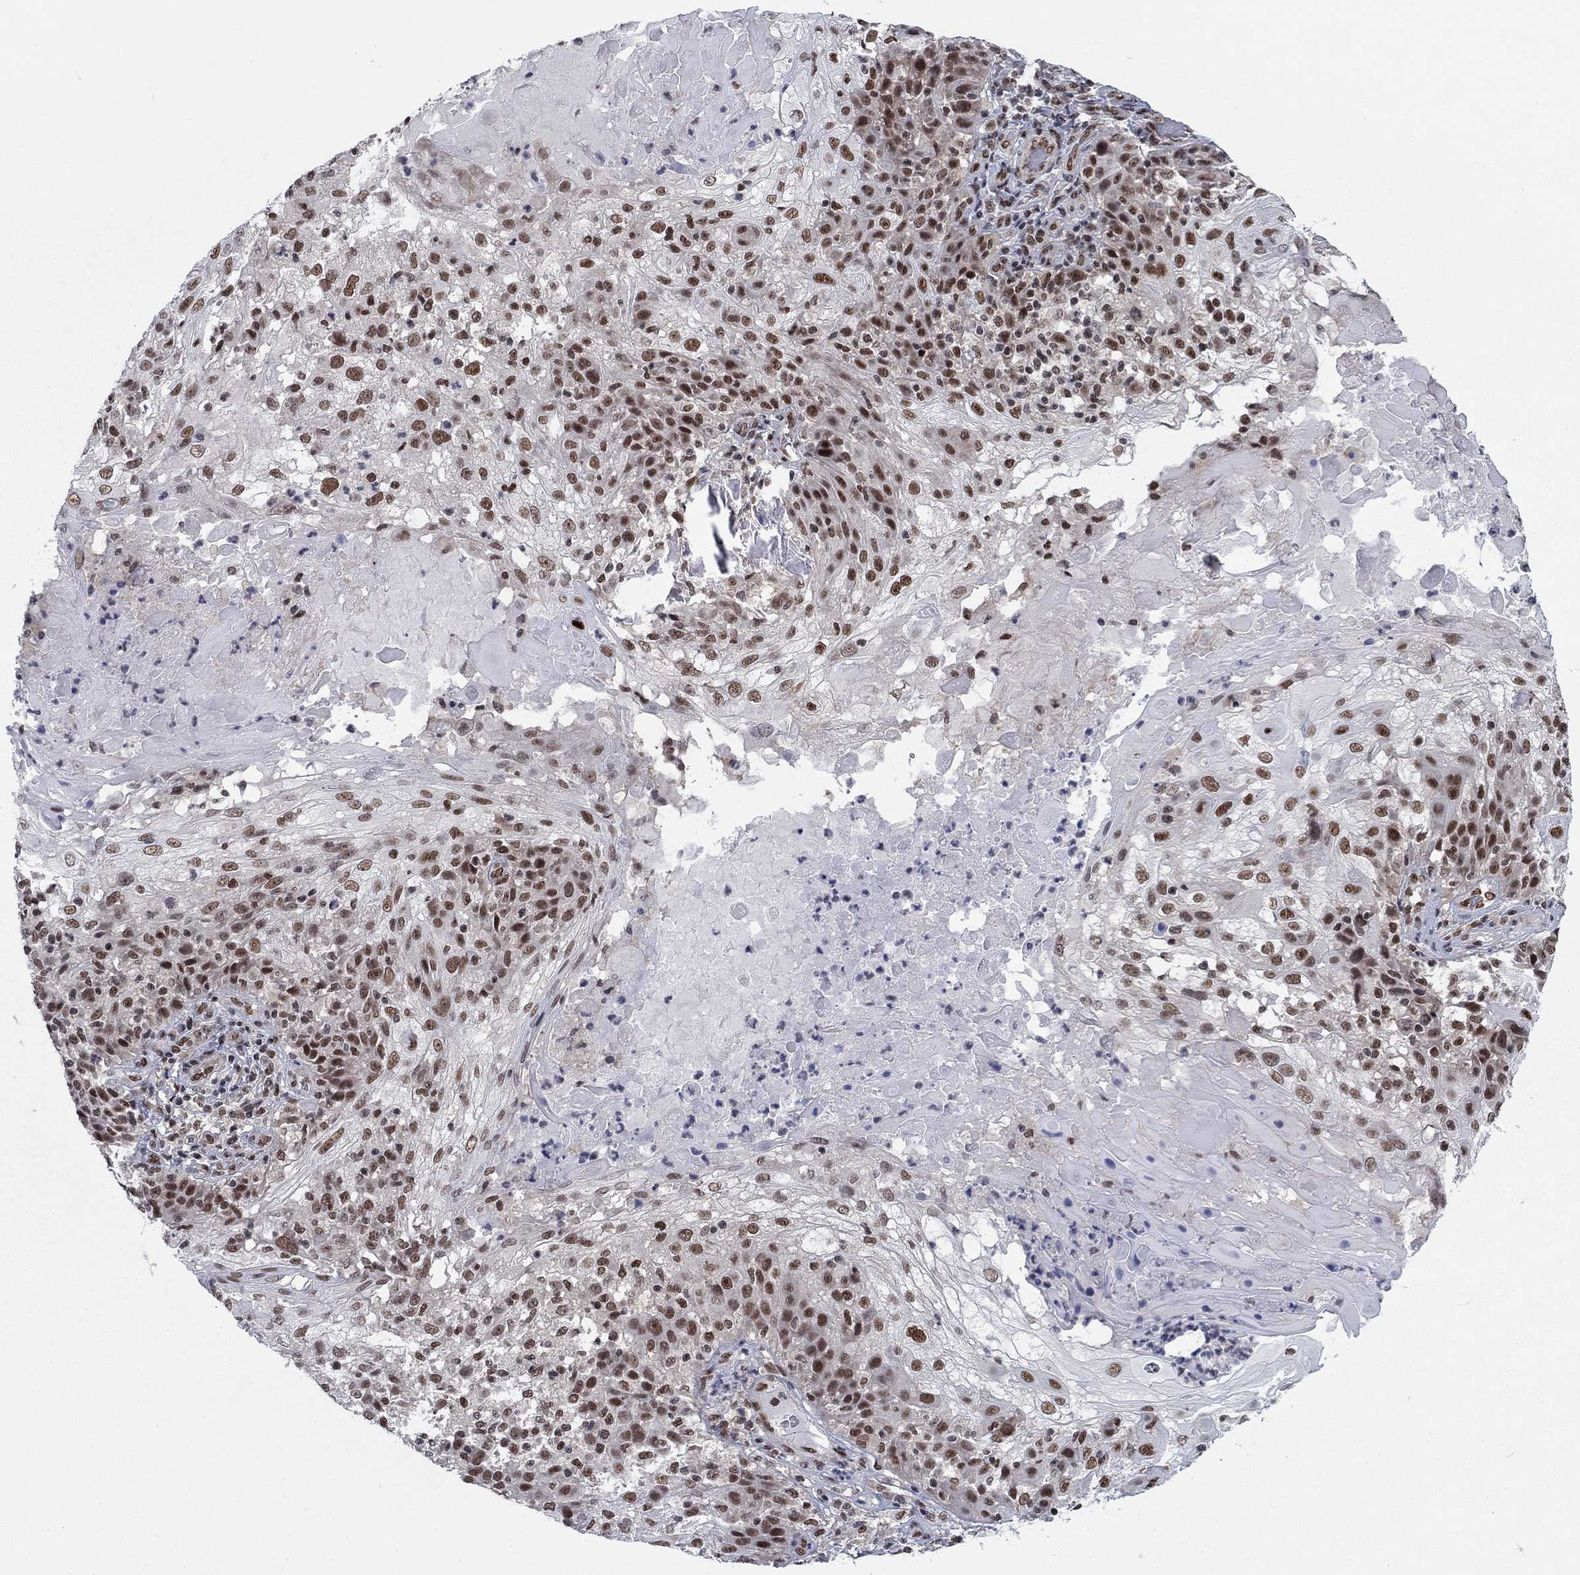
{"staining": {"intensity": "strong", "quantity": "25%-75%", "location": "nuclear"}, "tissue": "skin cancer", "cell_type": "Tumor cells", "image_type": "cancer", "snomed": [{"axis": "morphology", "description": "Normal tissue, NOS"}, {"axis": "morphology", "description": "Squamous cell carcinoma, NOS"}, {"axis": "topography", "description": "Skin"}], "caption": "Immunohistochemistry (IHC) staining of squamous cell carcinoma (skin), which exhibits high levels of strong nuclear staining in about 25%-75% of tumor cells indicating strong nuclear protein expression. The staining was performed using DAB (3,3'-diaminobenzidine) (brown) for protein detection and nuclei were counterstained in hematoxylin (blue).", "gene": "FYTTD1", "patient": {"sex": "female", "age": 83}}